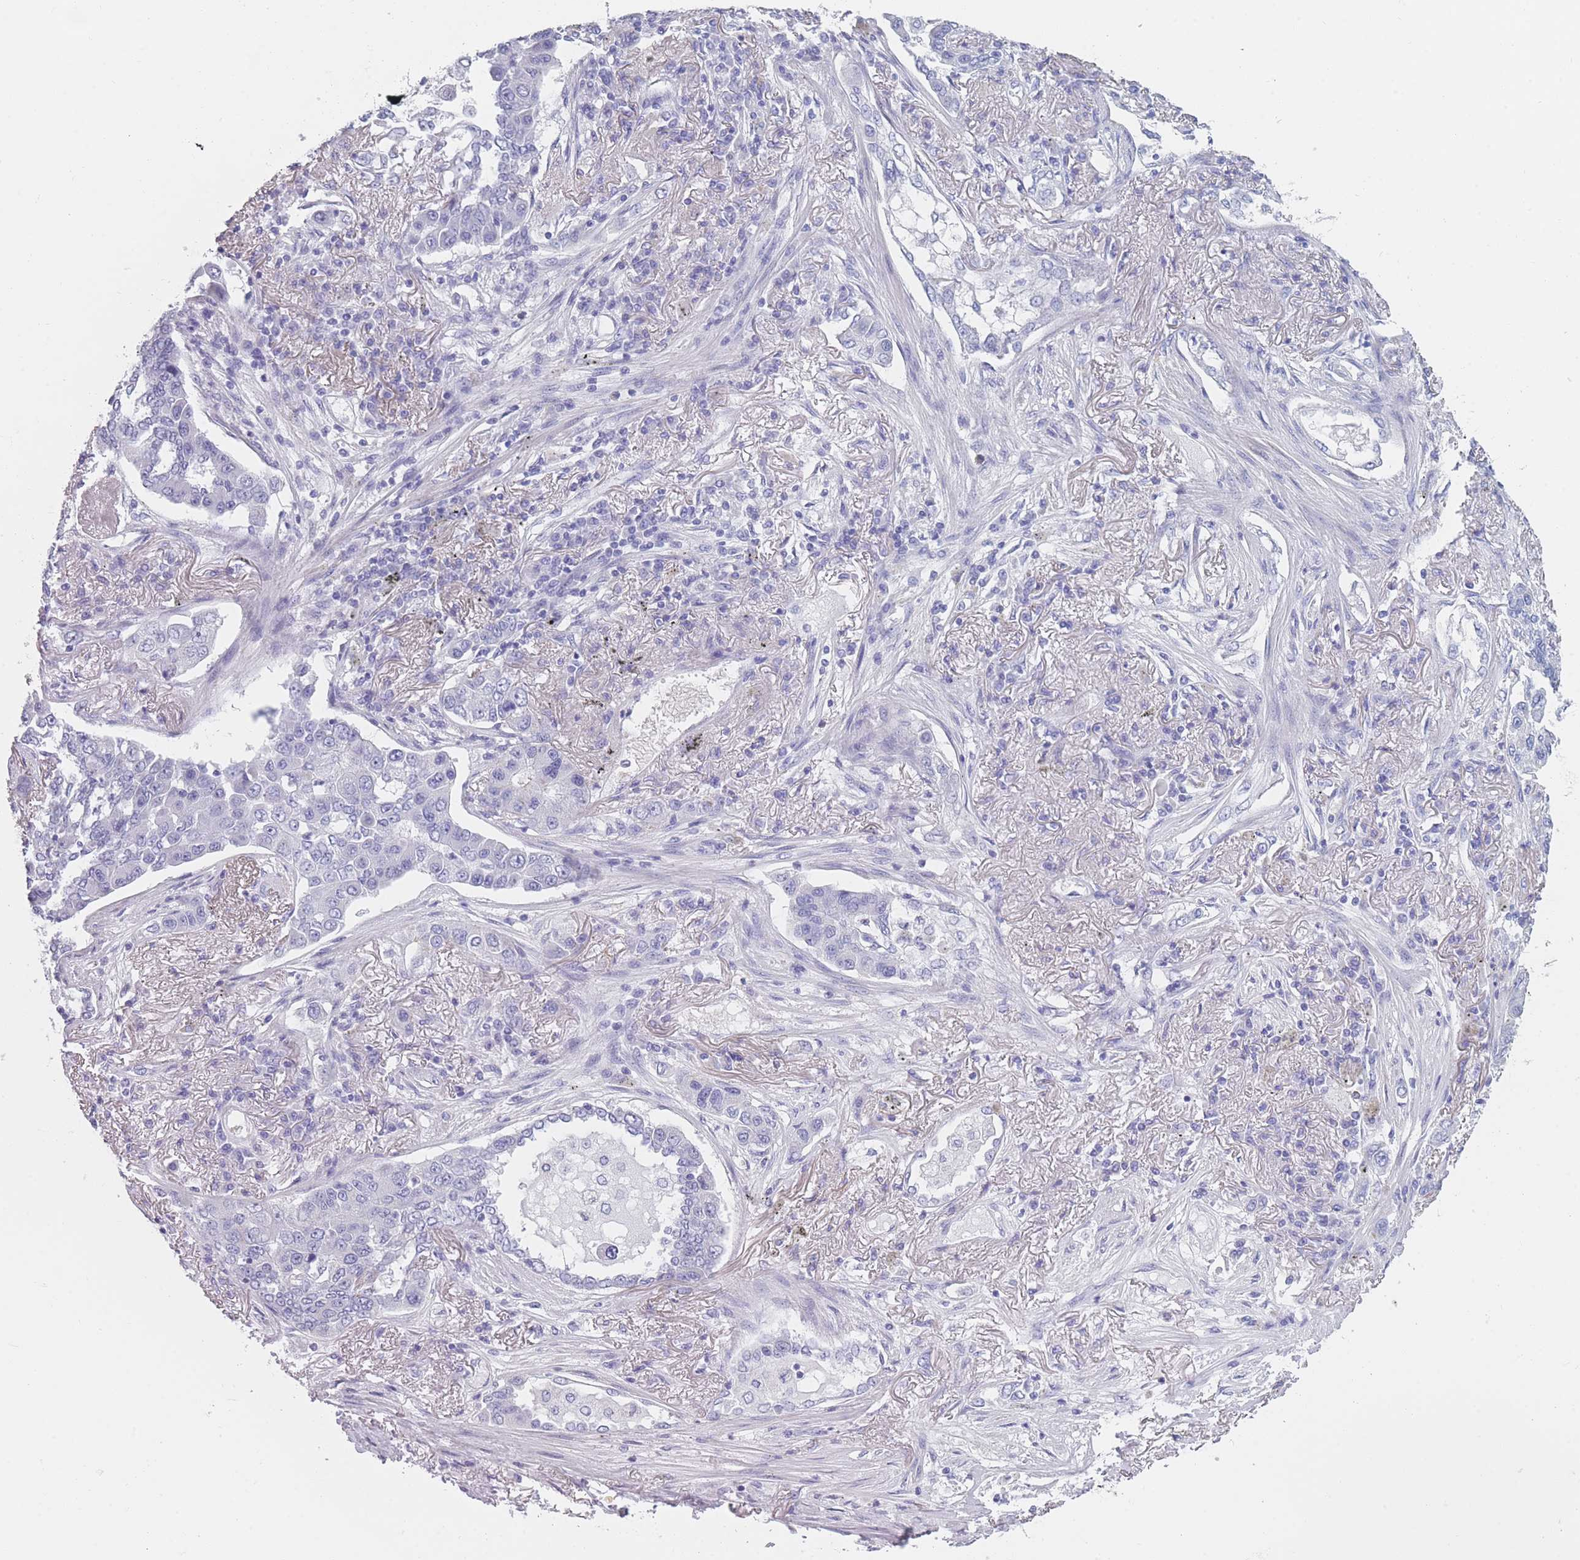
{"staining": {"intensity": "negative", "quantity": "none", "location": "none"}, "tissue": "lung cancer", "cell_type": "Tumor cells", "image_type": "cancer", "snomed": [{"axis": "morphology", "description": "Adenocarcinoma, NOS"}, {"axis": "topography", "description": "Lung"}], "caption": "This is an immunohistochemistry photomicrograph of human adenocarcinoma (lung). There is no staining in tumor cells.", "gene": "OR5D16", "patient": {"sex": "male", "age": 49}}